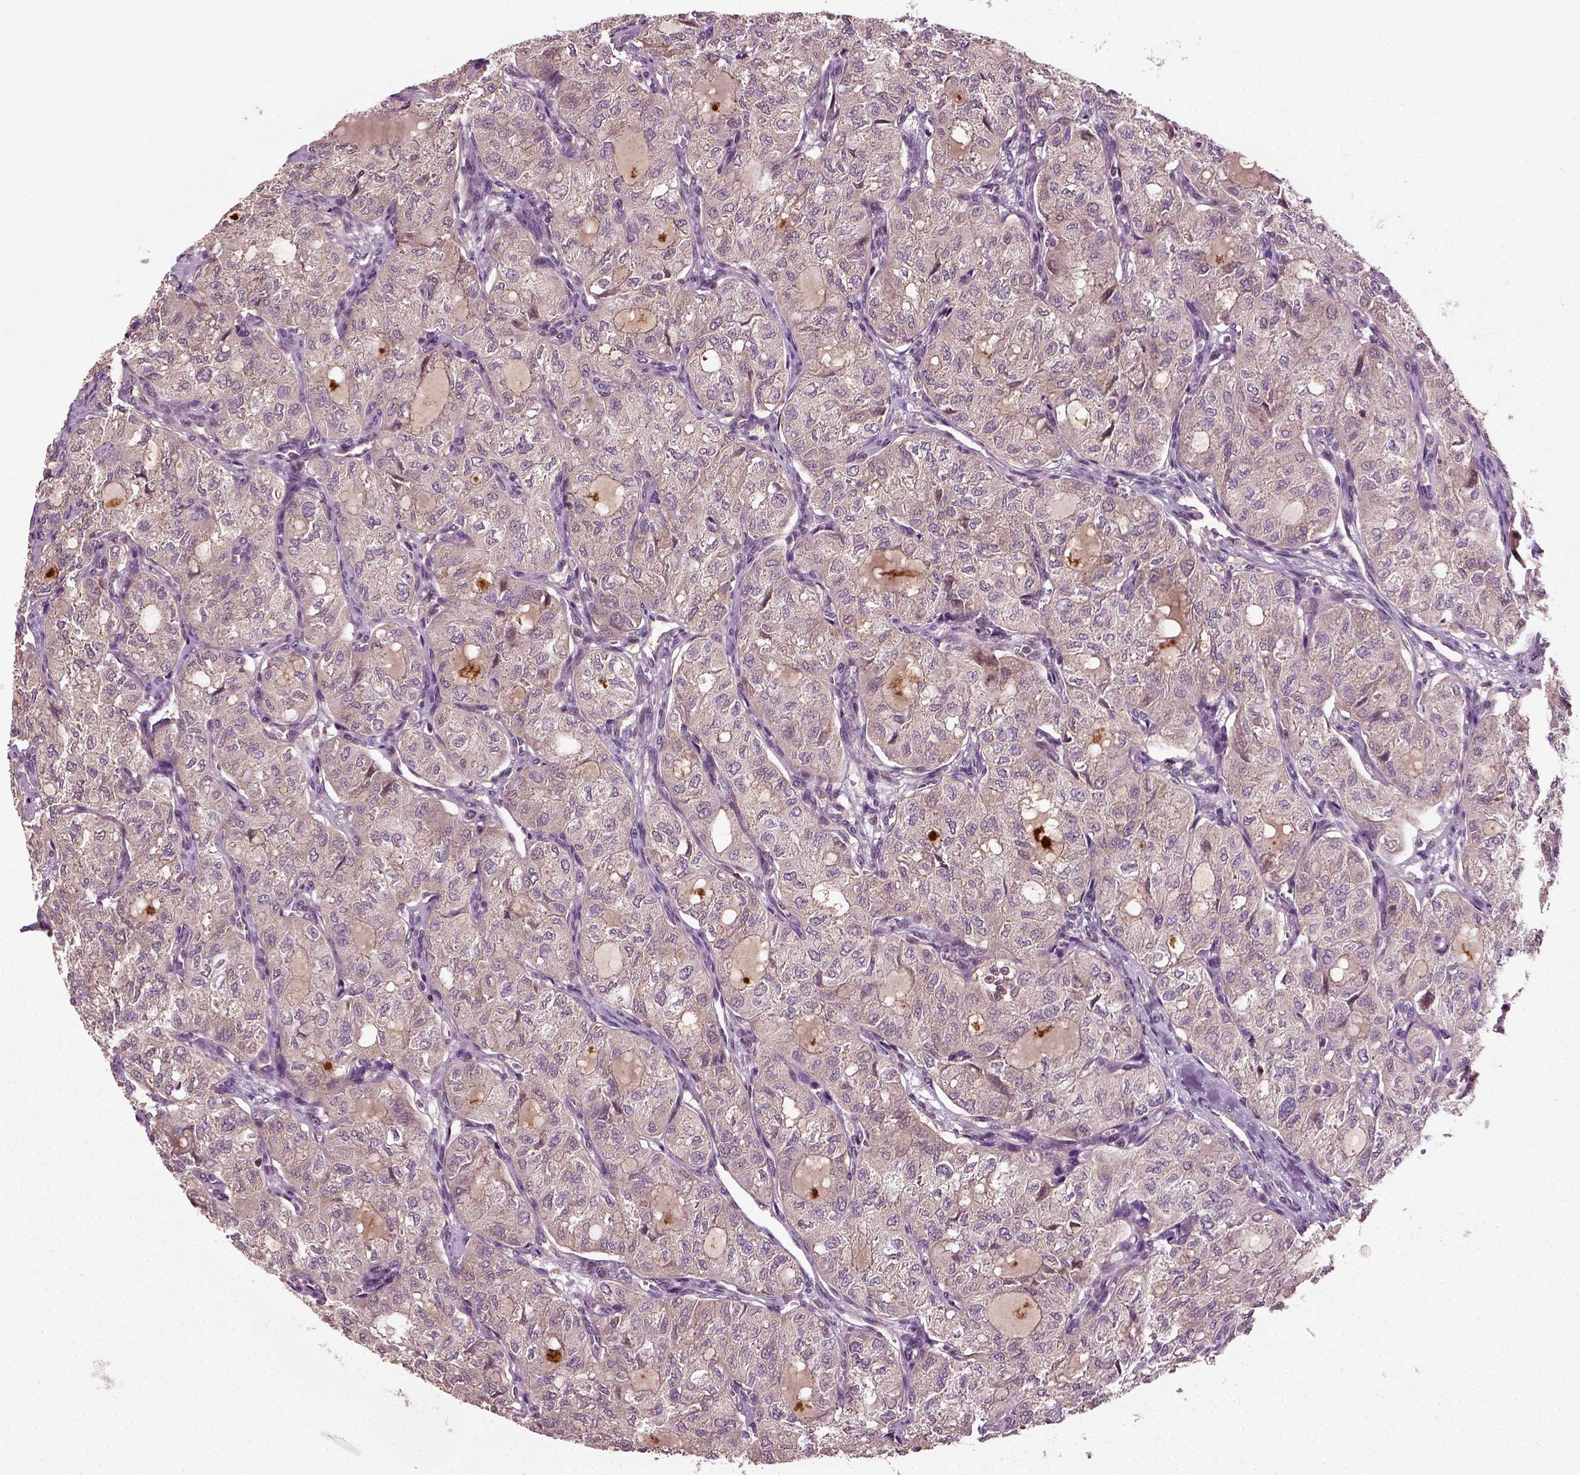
{"staining": {"intensity": "weak", "quantity": "<25%", "location": "cytoplasmic/membranous"}, "tissue": "thyroid cancer", "cell_type": "Tumor cells", "image_type": "cancer", "snomed": [{"axis": "morphology", "description": "Follicular adenoma carcinoma, NOS"}, {"axis": "topography", "description": "Thyroid gland"}], "caption": "Thyroid cancer was stained to show a protein in brown. There is no significant positivity in tumor cells.", "gene": "ERV3-1", "patient": {"sex": "male", "age": 75}}